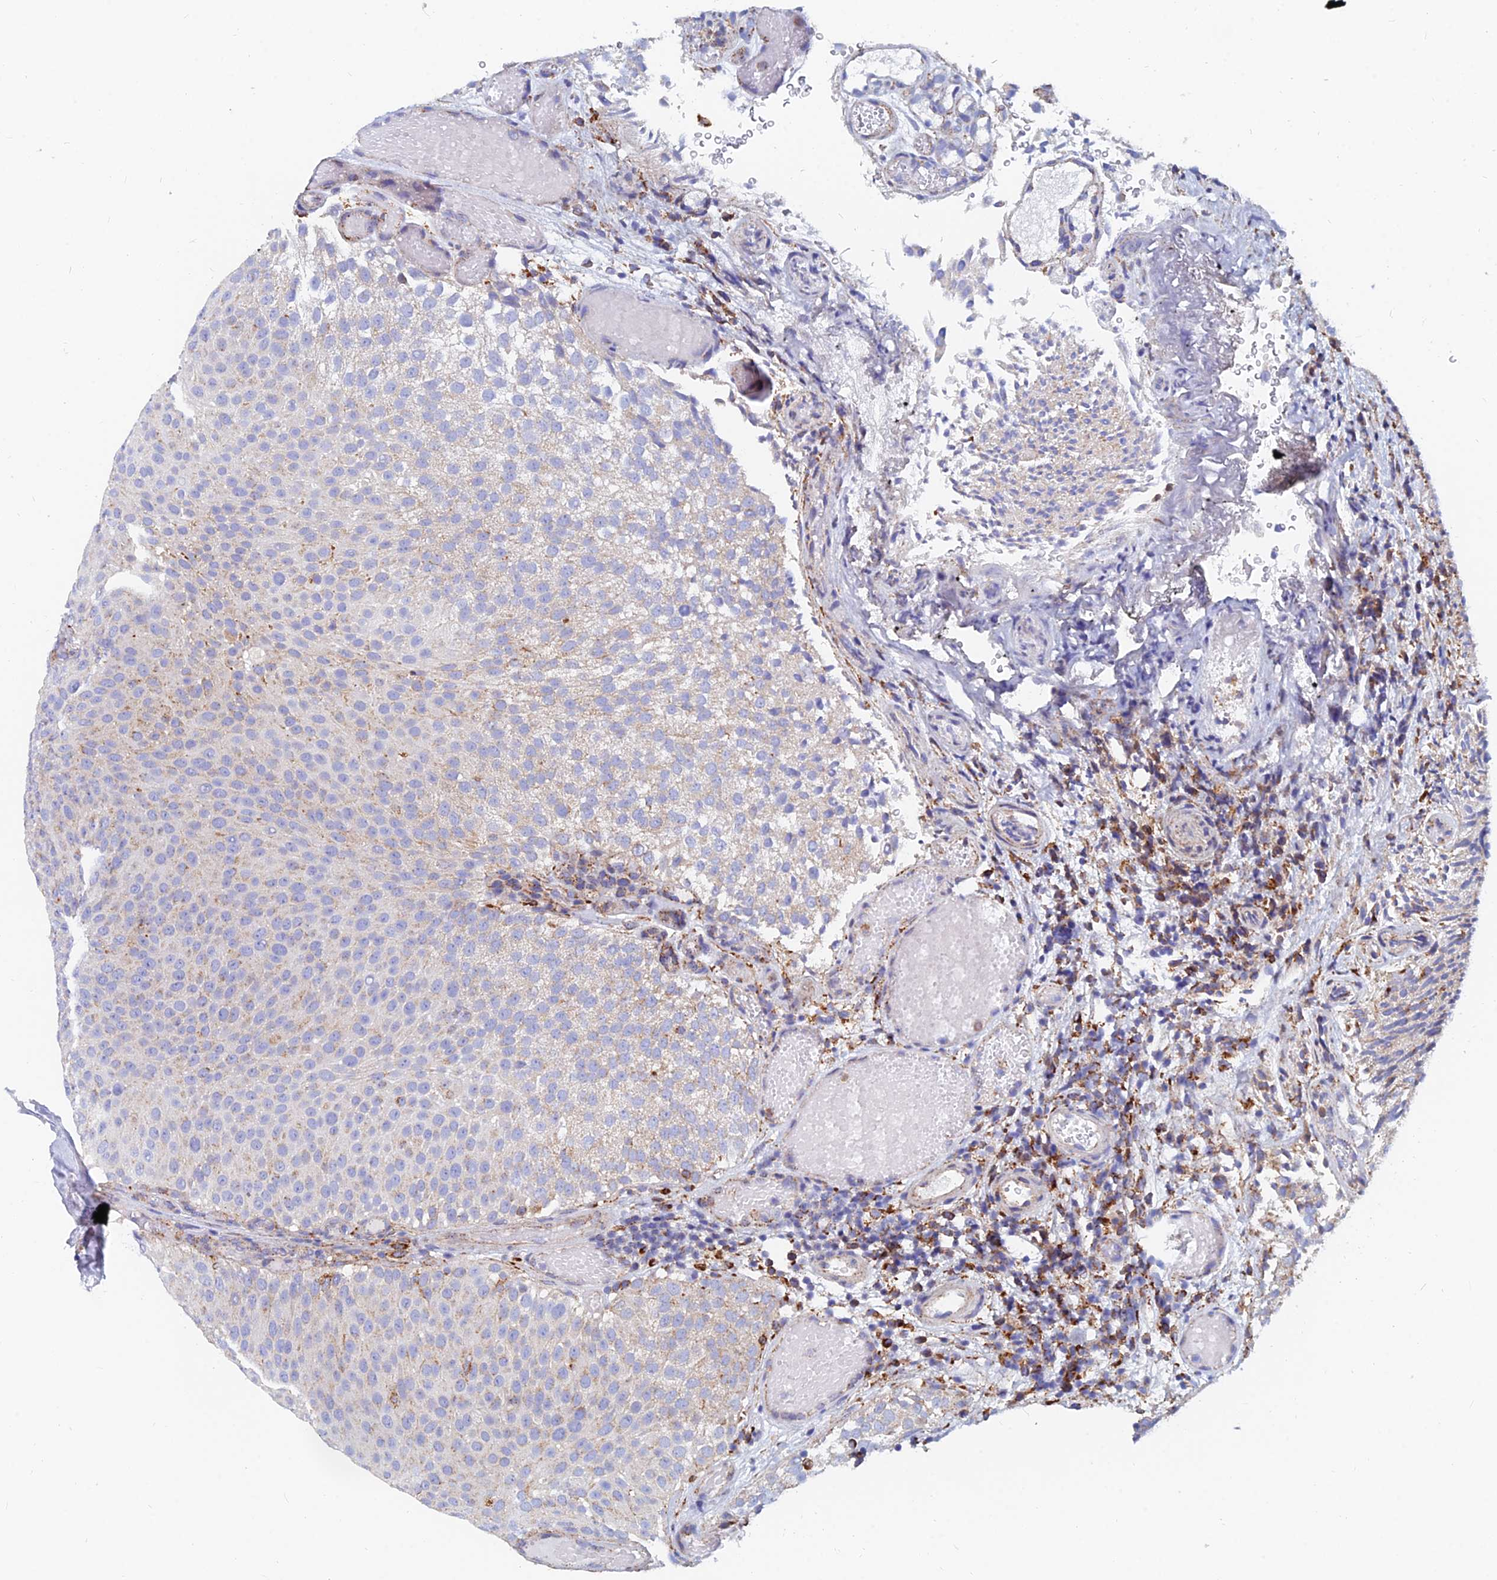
{"staining": {"intensity": "moderate", "quantity": "<25%", "location": "cytoplasmic/membranous"}, "tissue": "urothelial cancer", "cell_type": "Tumor cells", "image_type": "cancer", "snomed": [{"axis": "morphology", "description": "Urothelial carcinoma, Low grade"}, {"axis": "topography", "description": "Urinary bladder"}], "caption": "Brown immunohistochemical staining in human urothelial cancer shows moderate cytoplasmic/membranous expression in about <25% of tumor cells.", "gene": "SPNS1", "patient": {"sex": "male", "age": 78}}